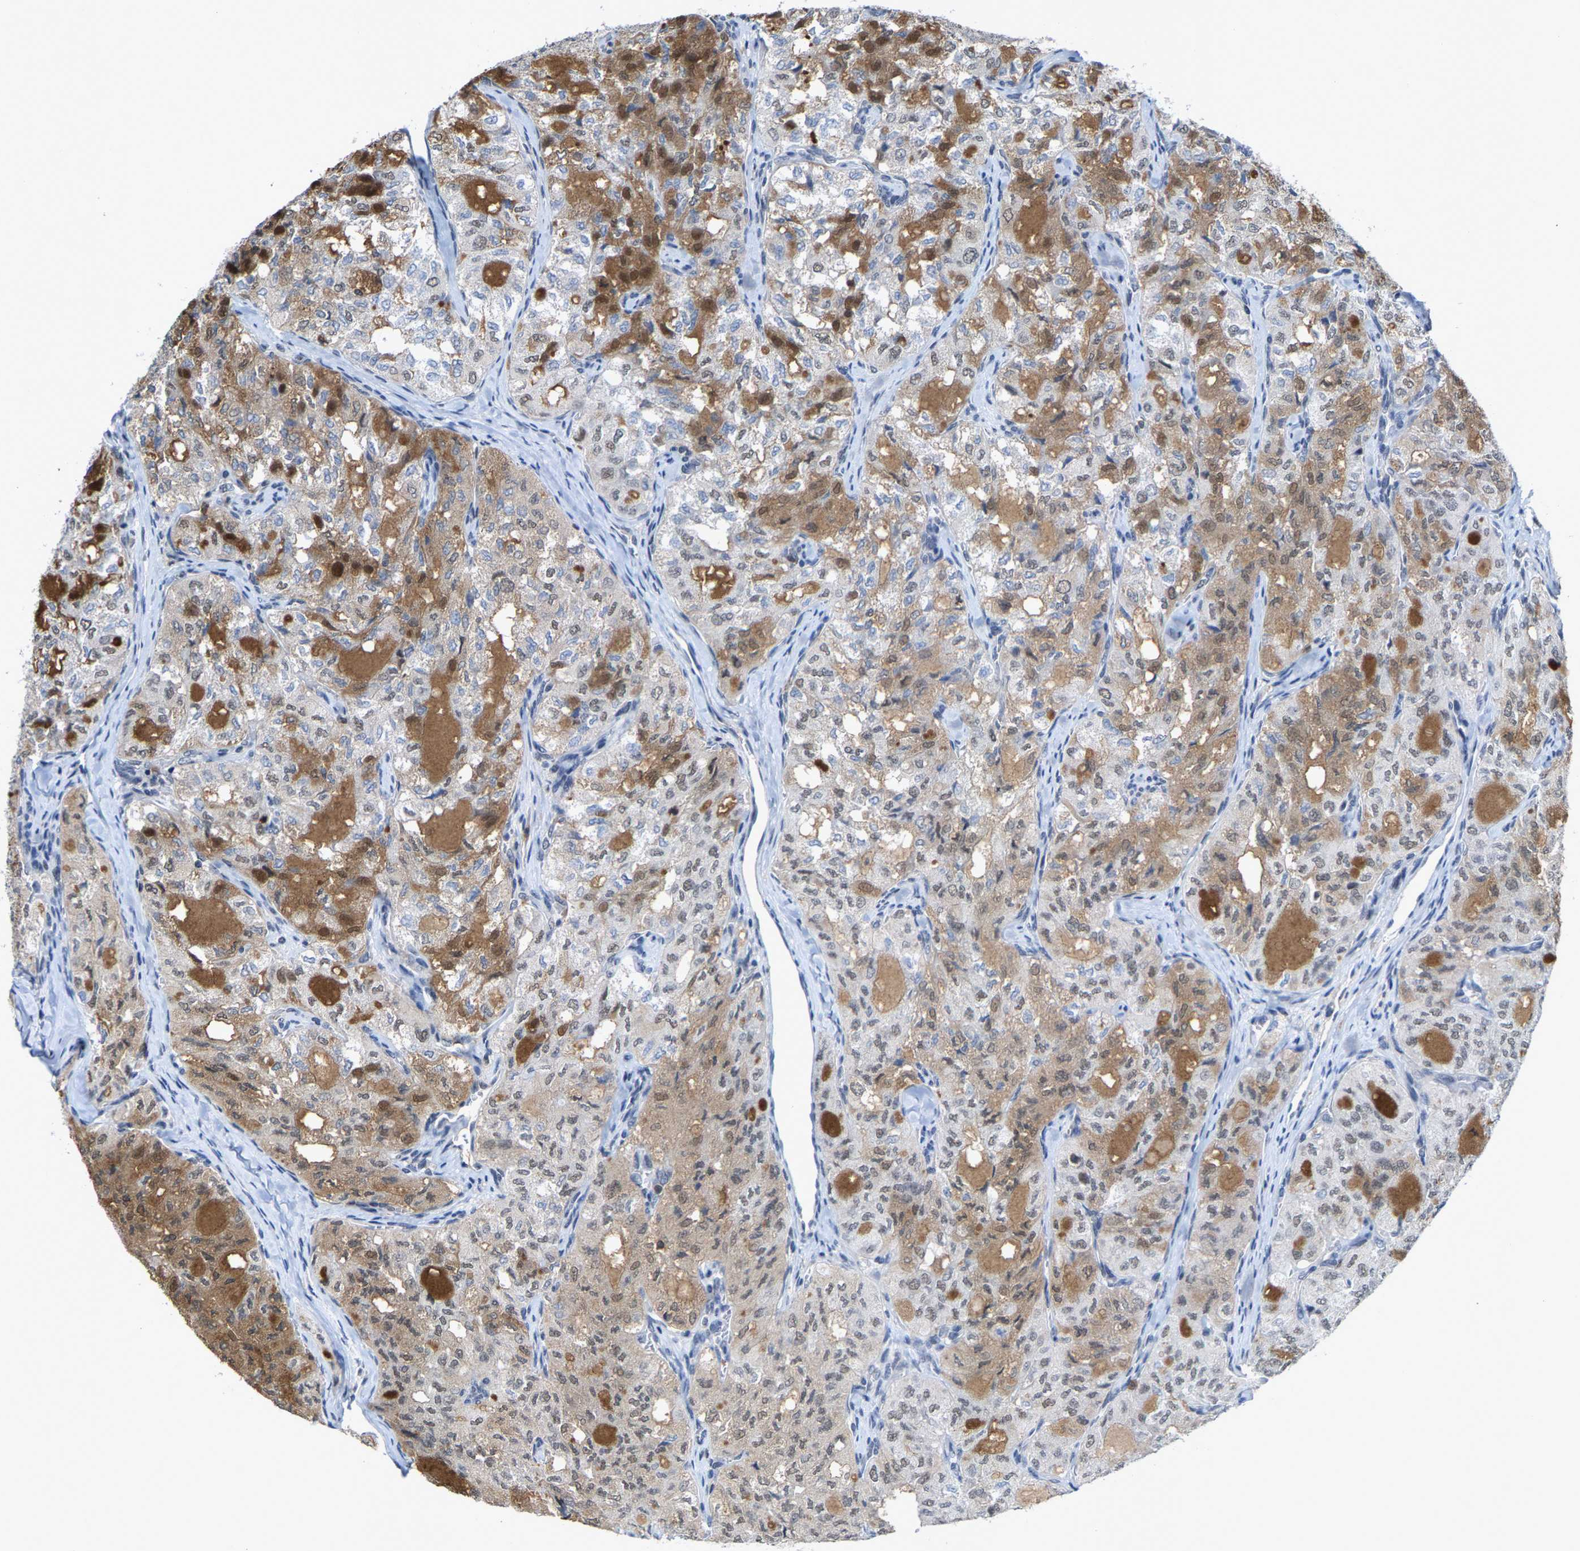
{"staining": {"intensity": "weak", "quantity": "<25%", "location": "cytoplasmic/membranous,nuclear"}, "tissue": "thyroid cancer", "cell_type": "Tumor cells", "image_type": "cancer", "snomed": [{"axis": "morphology", "description": "Follicular adenoma carcinoma, NOS"}, {"axis": "topography", "description": "Thyroid gland"}], "caption": "There is no significant staining in tumor cells of thyroid cancer (follicular adenoma carcinoma).", "gene": "FGD3", "patient": {"sex": "male", "age": 75}}